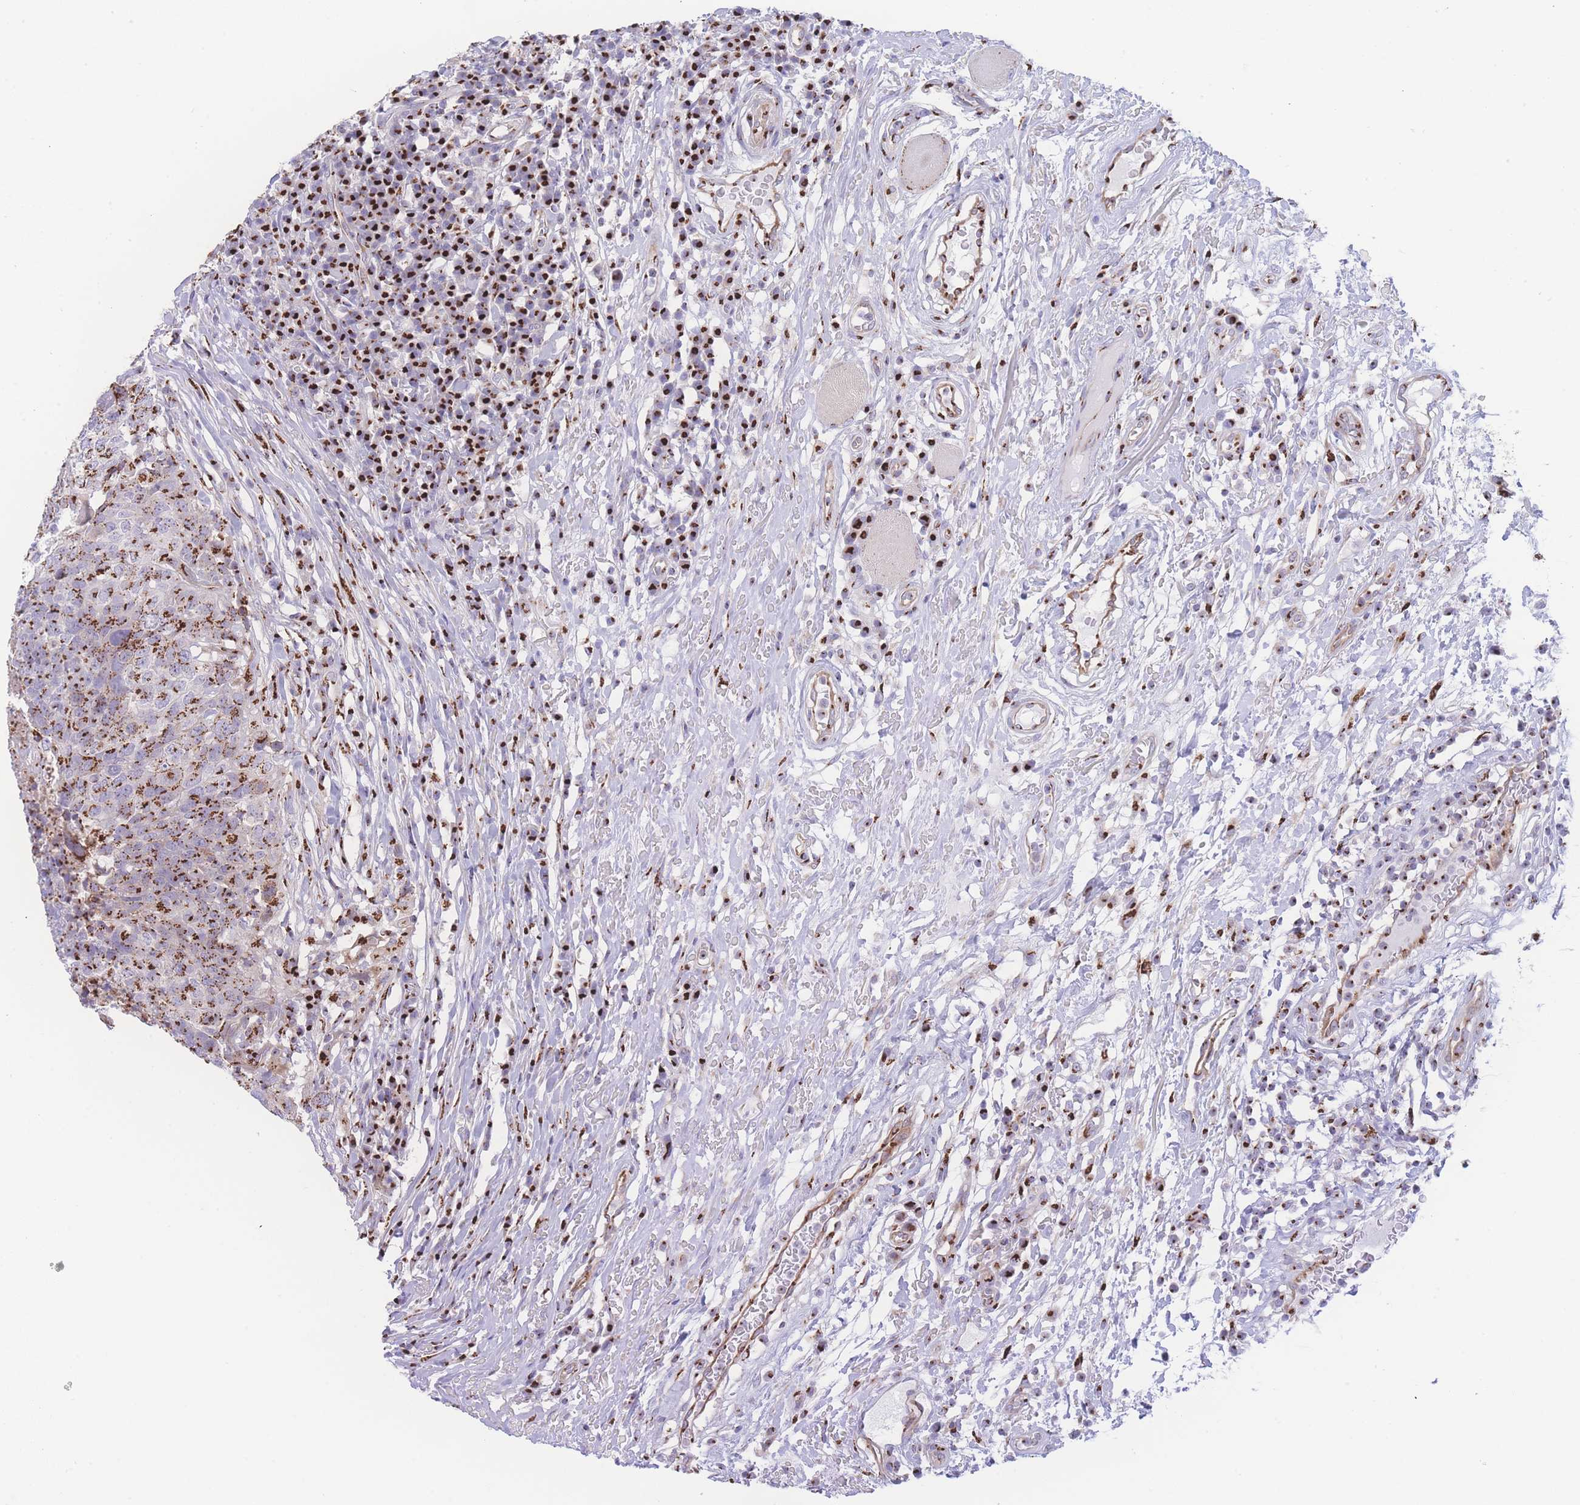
{"staining": {"intensity": "strong", "quantity": ">75%", "location": "cytoplasmic/membranous"}, "tissue": "head and neck cancer", "cell_type": "Tumor cells", "image_type": "cancer", "snomed": [{"axis": "morphology", "description": "Normal tissue, NOS"}, {"axis": "morphology", "description": "Squamous cell carcinoma, NOS"}, {"axis": "topography", "description": "Skeletal muscle"}, {"axis": "topography", "description": "Vascular tissue"}, {"axis": "topography", "description": "Peripheral nerve tissue"}, {"axis": "topography", "description": "Head-Neck"}], "caption": "Protein staining shows strong cytoplasmic/membranous positivity in about >75% of tumor cells in head and neck cancer. The staining was performed using DAB (3,3'-diaminobenzidine) to visualize the protein expression in brown, while the nuclei were stained in blue with hematoxylin (Magnification: 20x).", "gene": "GOLM2", "patient": {"sex": "male", "age": 66}}